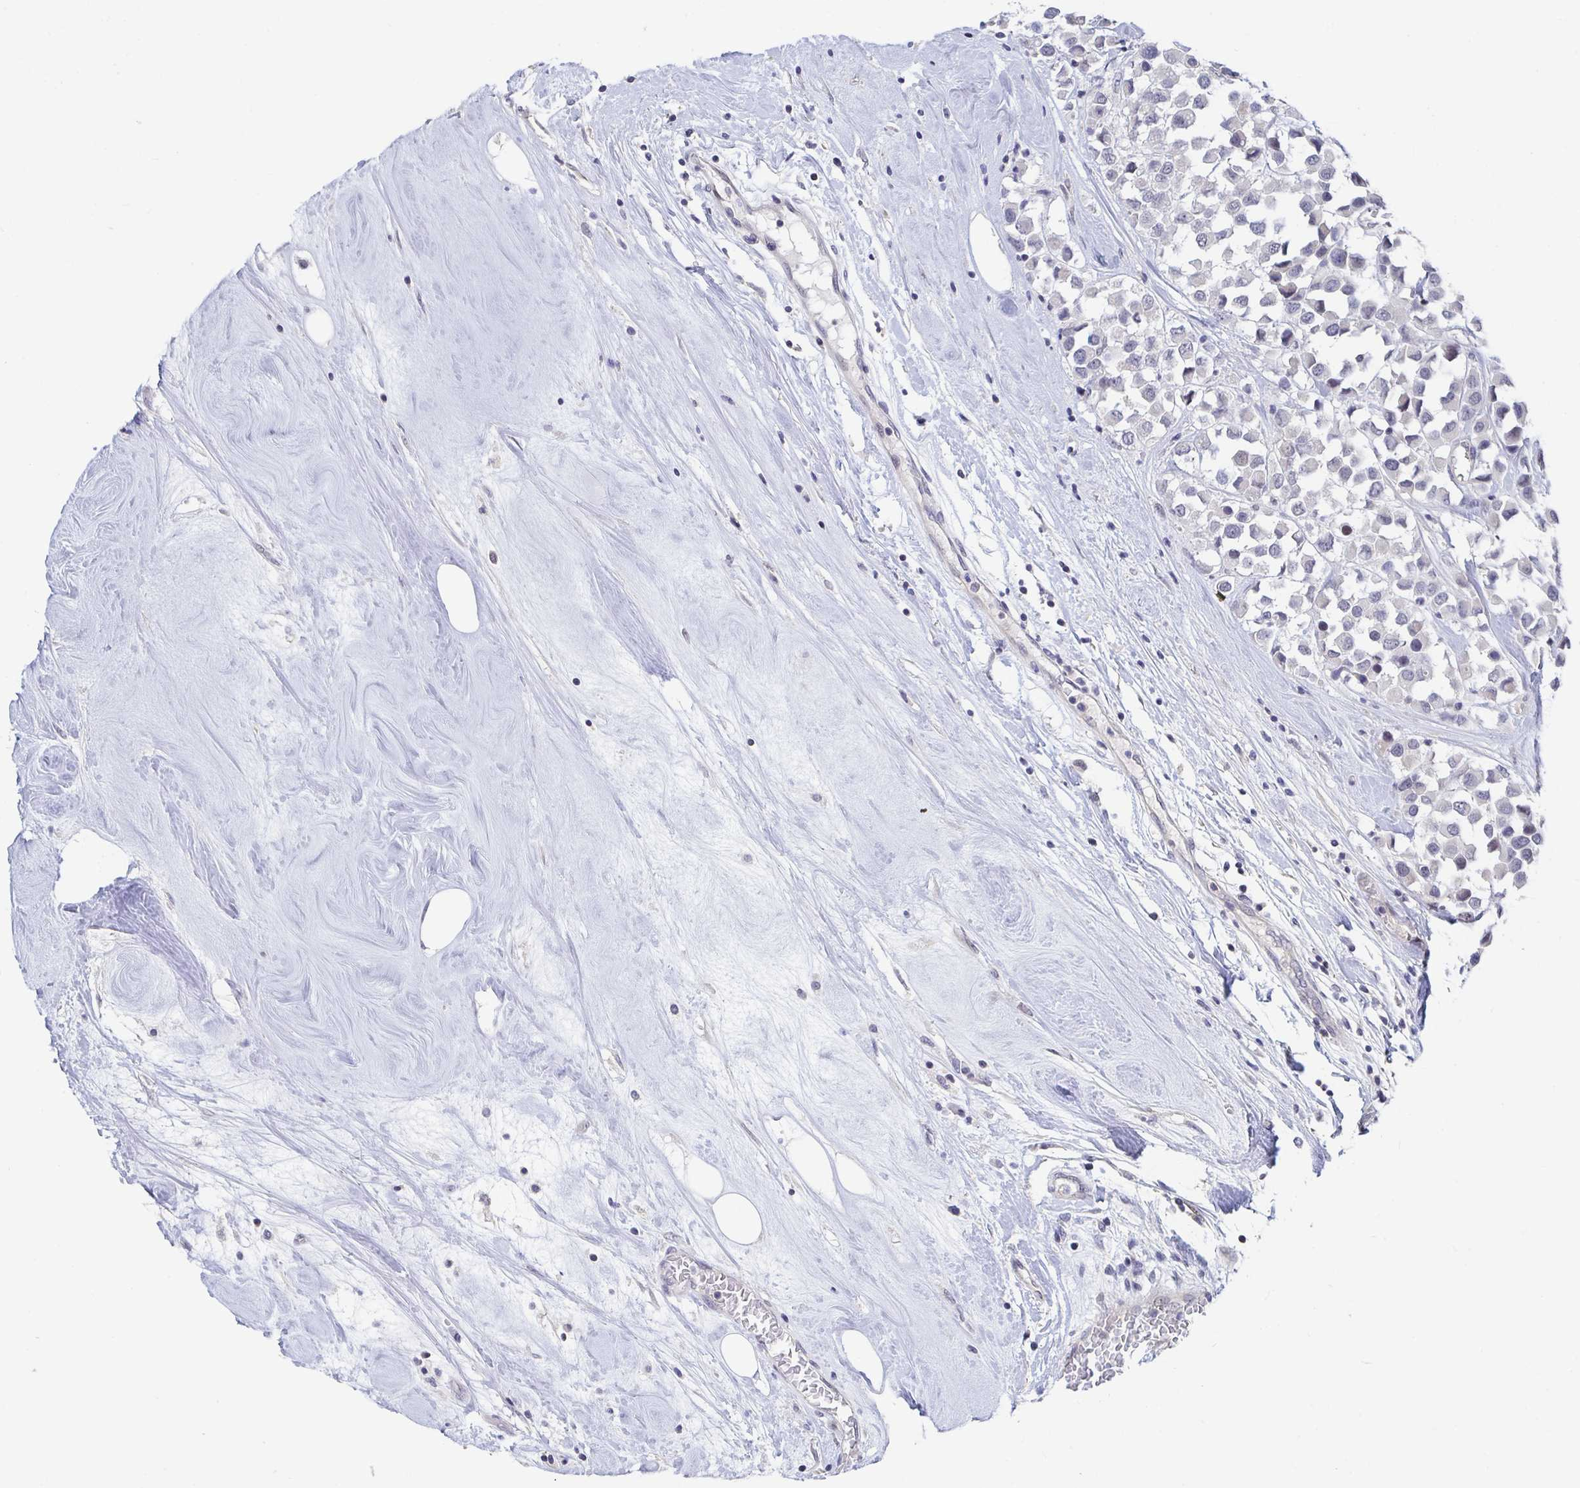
{"staining": {"intensity": "negative", "quantity": "none", "location": "none"}, "tissue": "breast cancer", "cell_type": "Tumor cells", "image_type": "cancer", "snomed": [{"axis": "morphology", "description": "Duct carcinoma"}, {"axis": "topography", "description": "Breast"}], "caption": "Immunohistochemistry micrograph of neoplastic tissue: human breast intraductal carcinoma stained with DAB (3,3'-diaminobenzidine) displays no significant protein staining in tumor cells. (Stains: DAB IHC with hematoxylin counter stain, Microscopy: brightfield microscopy at high magnification).", "gene": "FAM156B", "patient": {"sex": "female", "age": 61}}